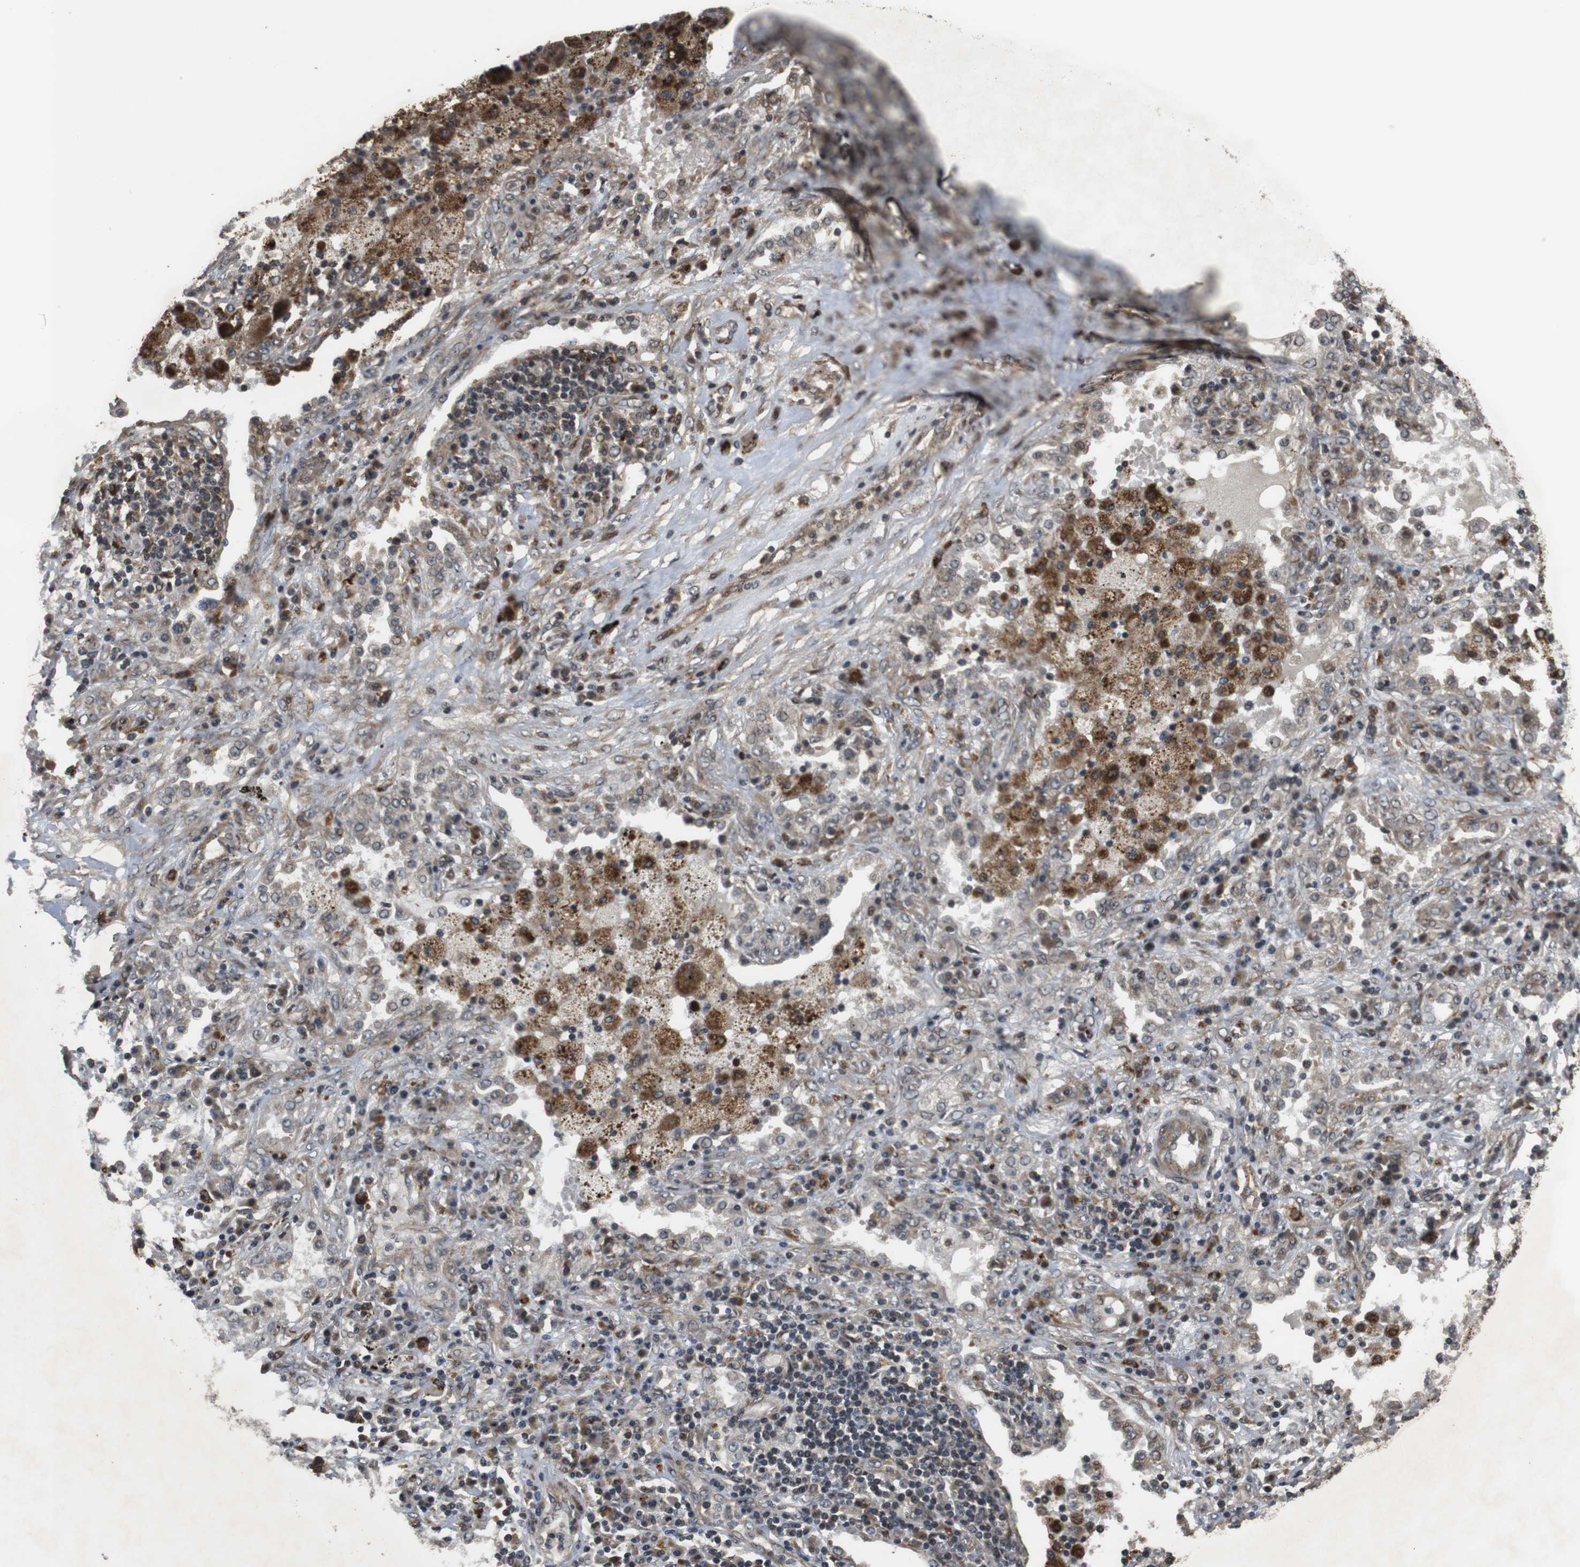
{"staining": {"intensity": "weak", "quantity": "25%-75%", "location": "cytoplasmic/membranous,nuclear"}, "tissue": "lung cancer", "cell_type": "Tumor cells", "image_type": "cancer", "snomed": [{"axis": "morphology", "description": "Squamous cell carcinoma, NOS"}, {"axis": "topography", "description": "Lung"}], "caption": "Weak cytoplasmic/membranous and nuclear expression for a protein is appreciated in approximately 25%-75% of tumor cells of lung squamous cell carcinoma using immunohistochemistry (IHC).", "gene": "FZD10", "patient": {"sex": "female", "age": 63}}